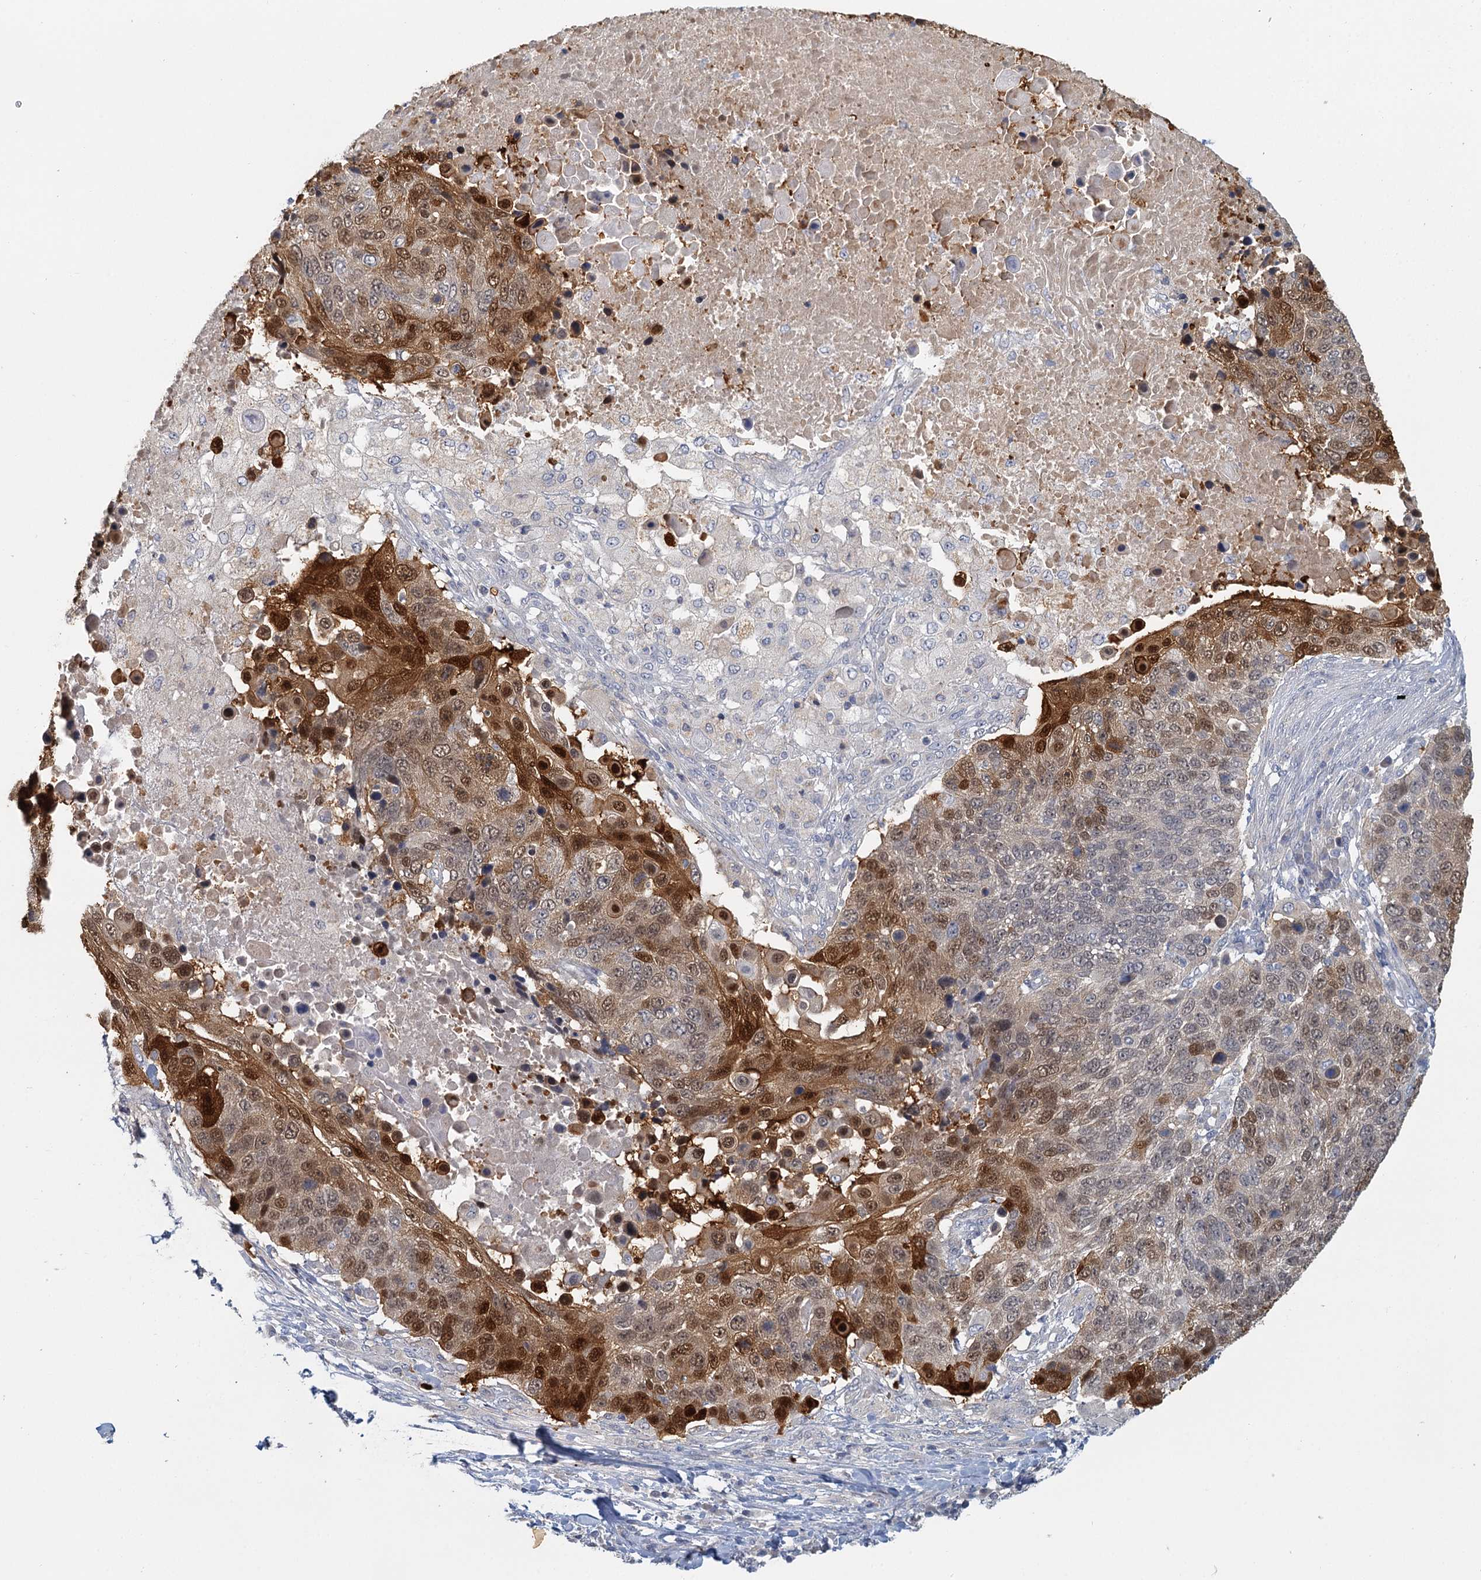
{"staining": {"intensity": "strong", "quantity": "25%-75%", "location": "cytoplasmic/membranous,nuclear"}, "tissue": "lung cancer", "cell_type": "Tumor cells", "image_type": "cancer", "snomed": [{"axis": "morphology", "description": "Normal tissue, NOS"}, {"axis": "morphology", "description": "Squamous cell carcinoma, NOS"}, {"axis": "topography", "description": "Lymph node"}, {"axis": "topography", "description": "Lung"}], "caption": "Immunohistochemical staining of lung cancer (squamous cell carcinoma) exhibits high levels of strong cytoplasmic/membranous and nuclear protein expression in approximately 25%-75% of tumor cells.", "gene": "MYO7B", "patient": {"sex": "male", "age": 66}}